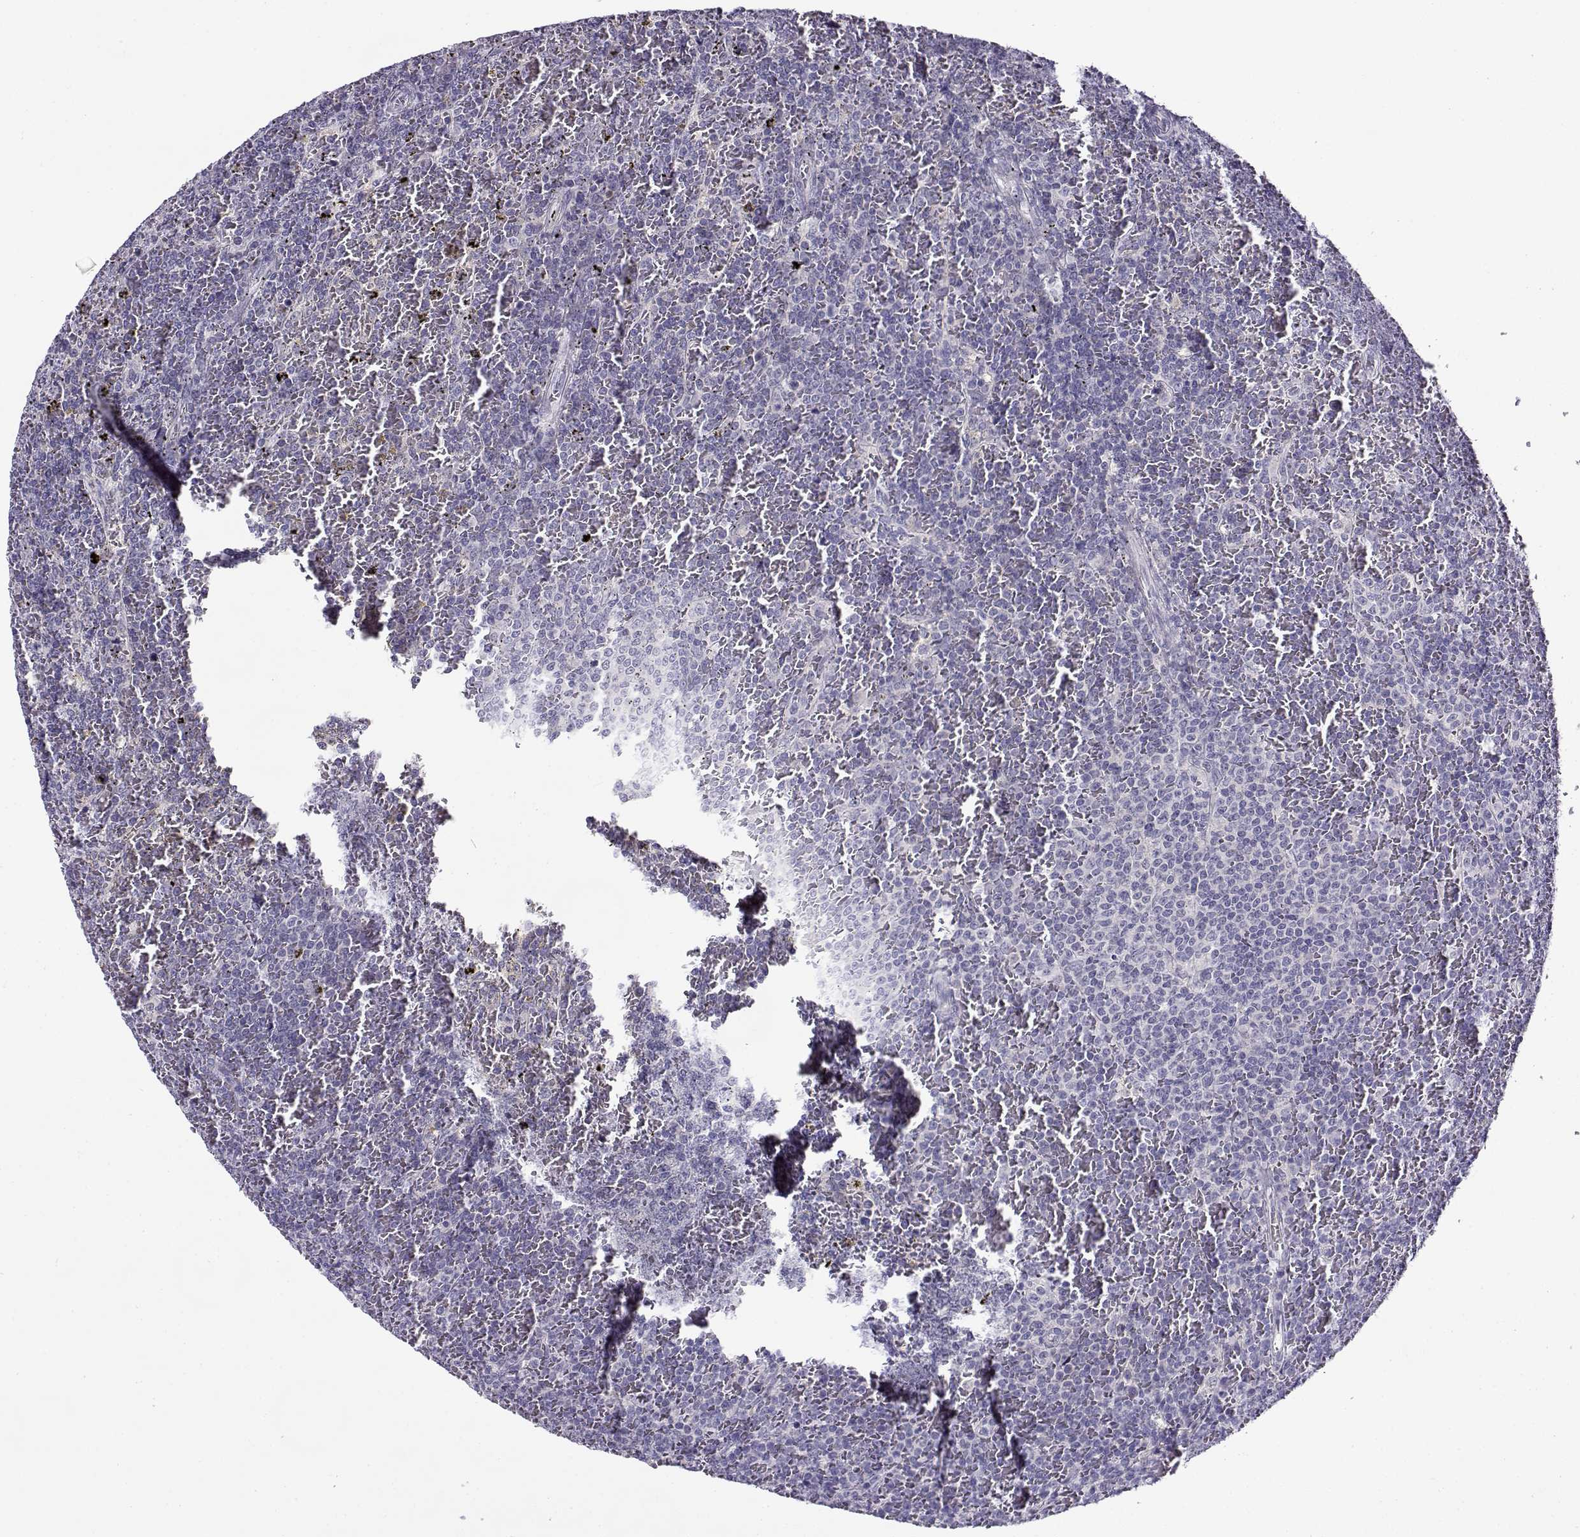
{"staining": {"intensity": "negative", "quantity": "none", "location": "none"}, "tissue": "lymphoma", "cell_type": "Tumor cells", "image_type": "cancer", "snomed": [{"axis": "morphology", "description": "Malignant lymphoma, non-Hodgkin's type, Low grade"}, {"axis": "topography", "description": "Spleen"}], "caption": "Lymphoma was stained to show a protein in brown. There is no significant expression in tumor cells. The staining is performed using DAB brown chromogen with nuclei counter-stained in using hematoxylin.", "gene": "FEZF1", "patient": {"sex": "female", "age": 77}}